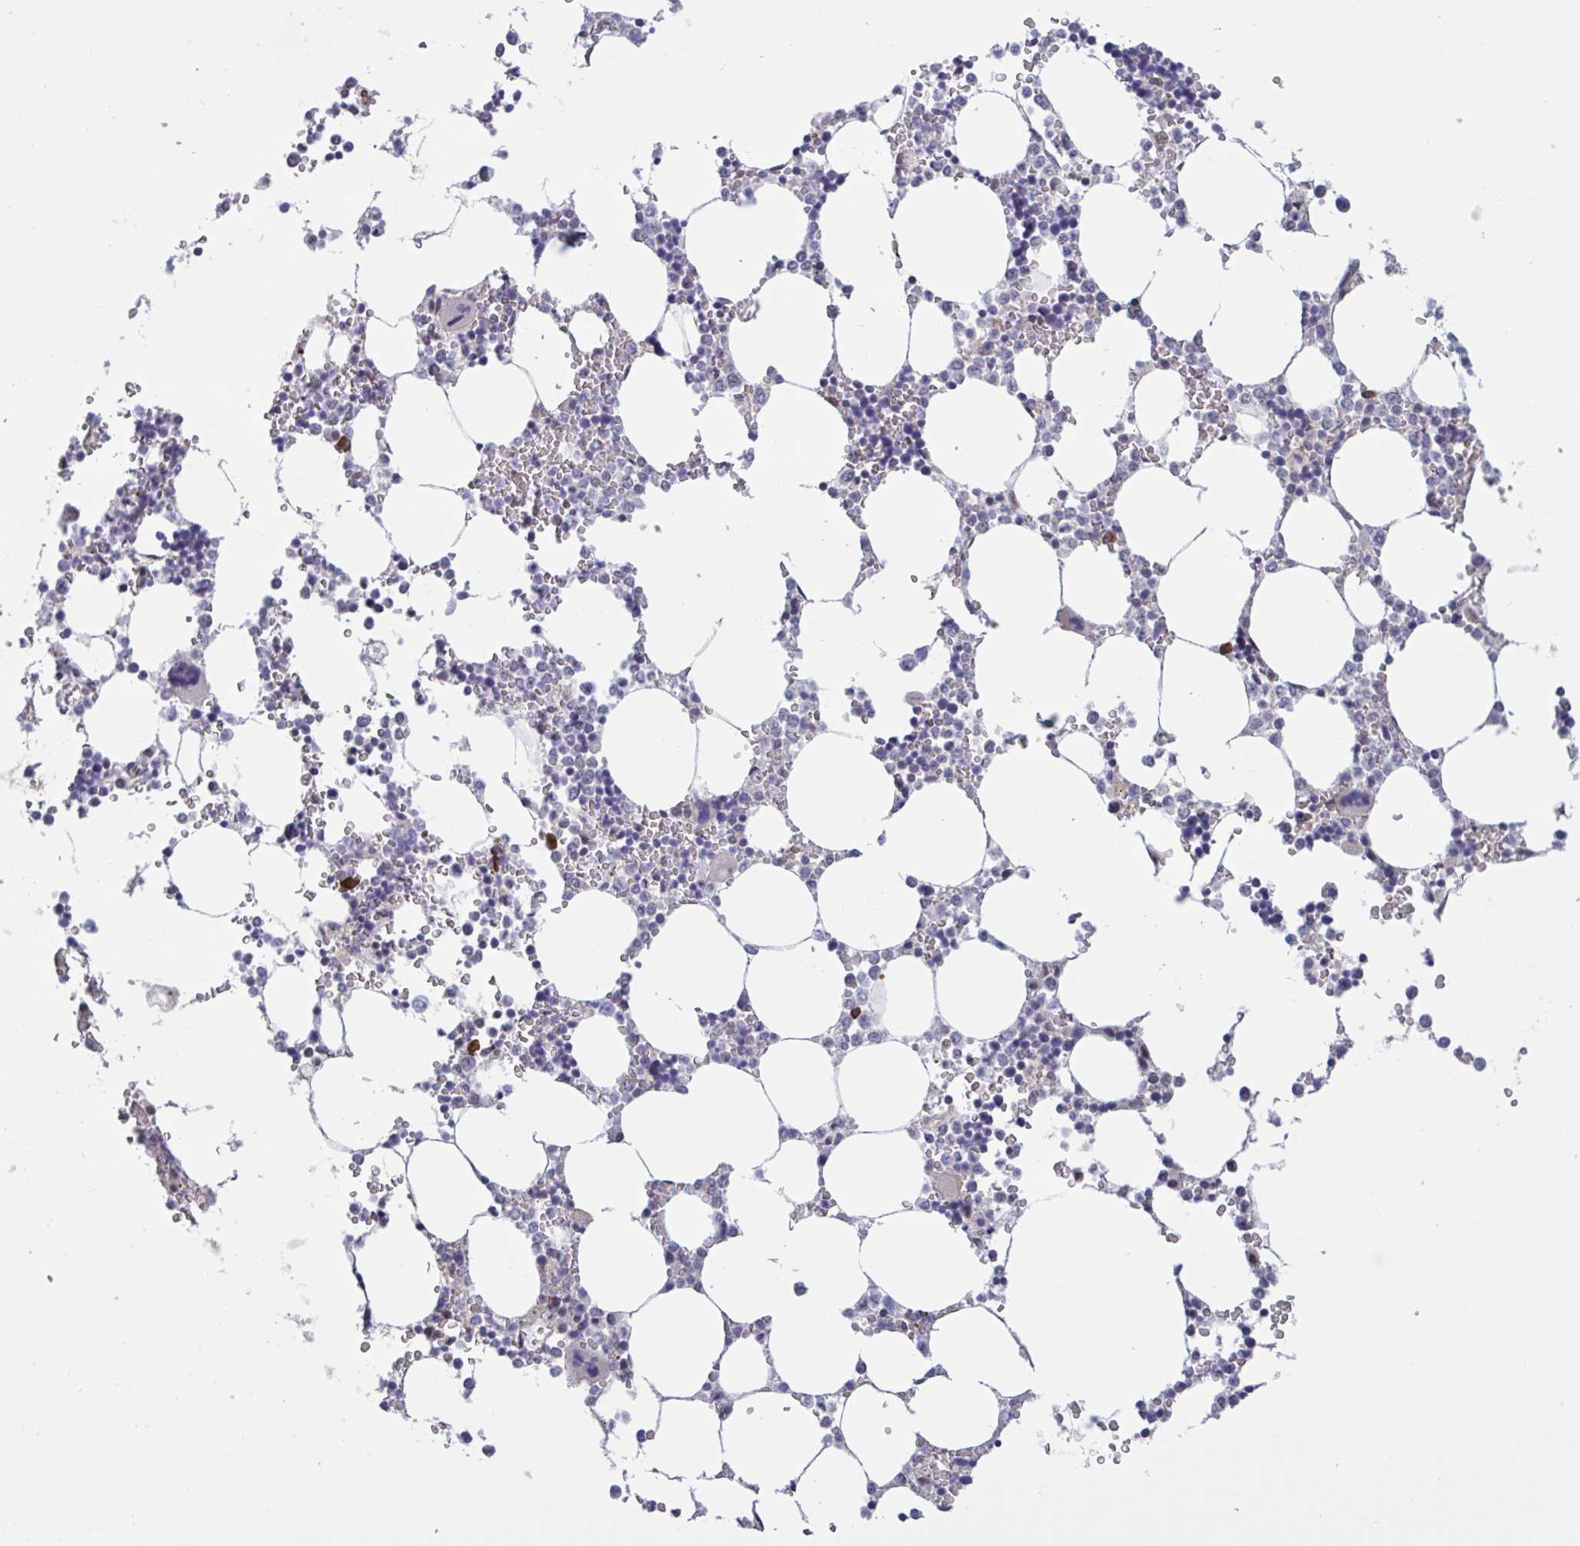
{"staining": {"intensity": "strong", "quantity": "<25%", "location": "nuclear"}, "tissue": "bone marrow", "cell_type": "Hematopoietic cells", "image_type": "normal", "snomed": [{"axis": "morphology", "description": "Normal tissue, NOS"}, {"axis": "topography", "description": "Bone marrow"}], "caption": "IHC of normal bone marrow shows medium levels of strong nuclear expression in approximately <25% of hematopoietic cells. (DAB (3,3'-diaminobenzidine) IHC with brightfield microscopy, high magnification).", "gene": "BCL7B", "patient": {"sex": "male", "age": 64}}